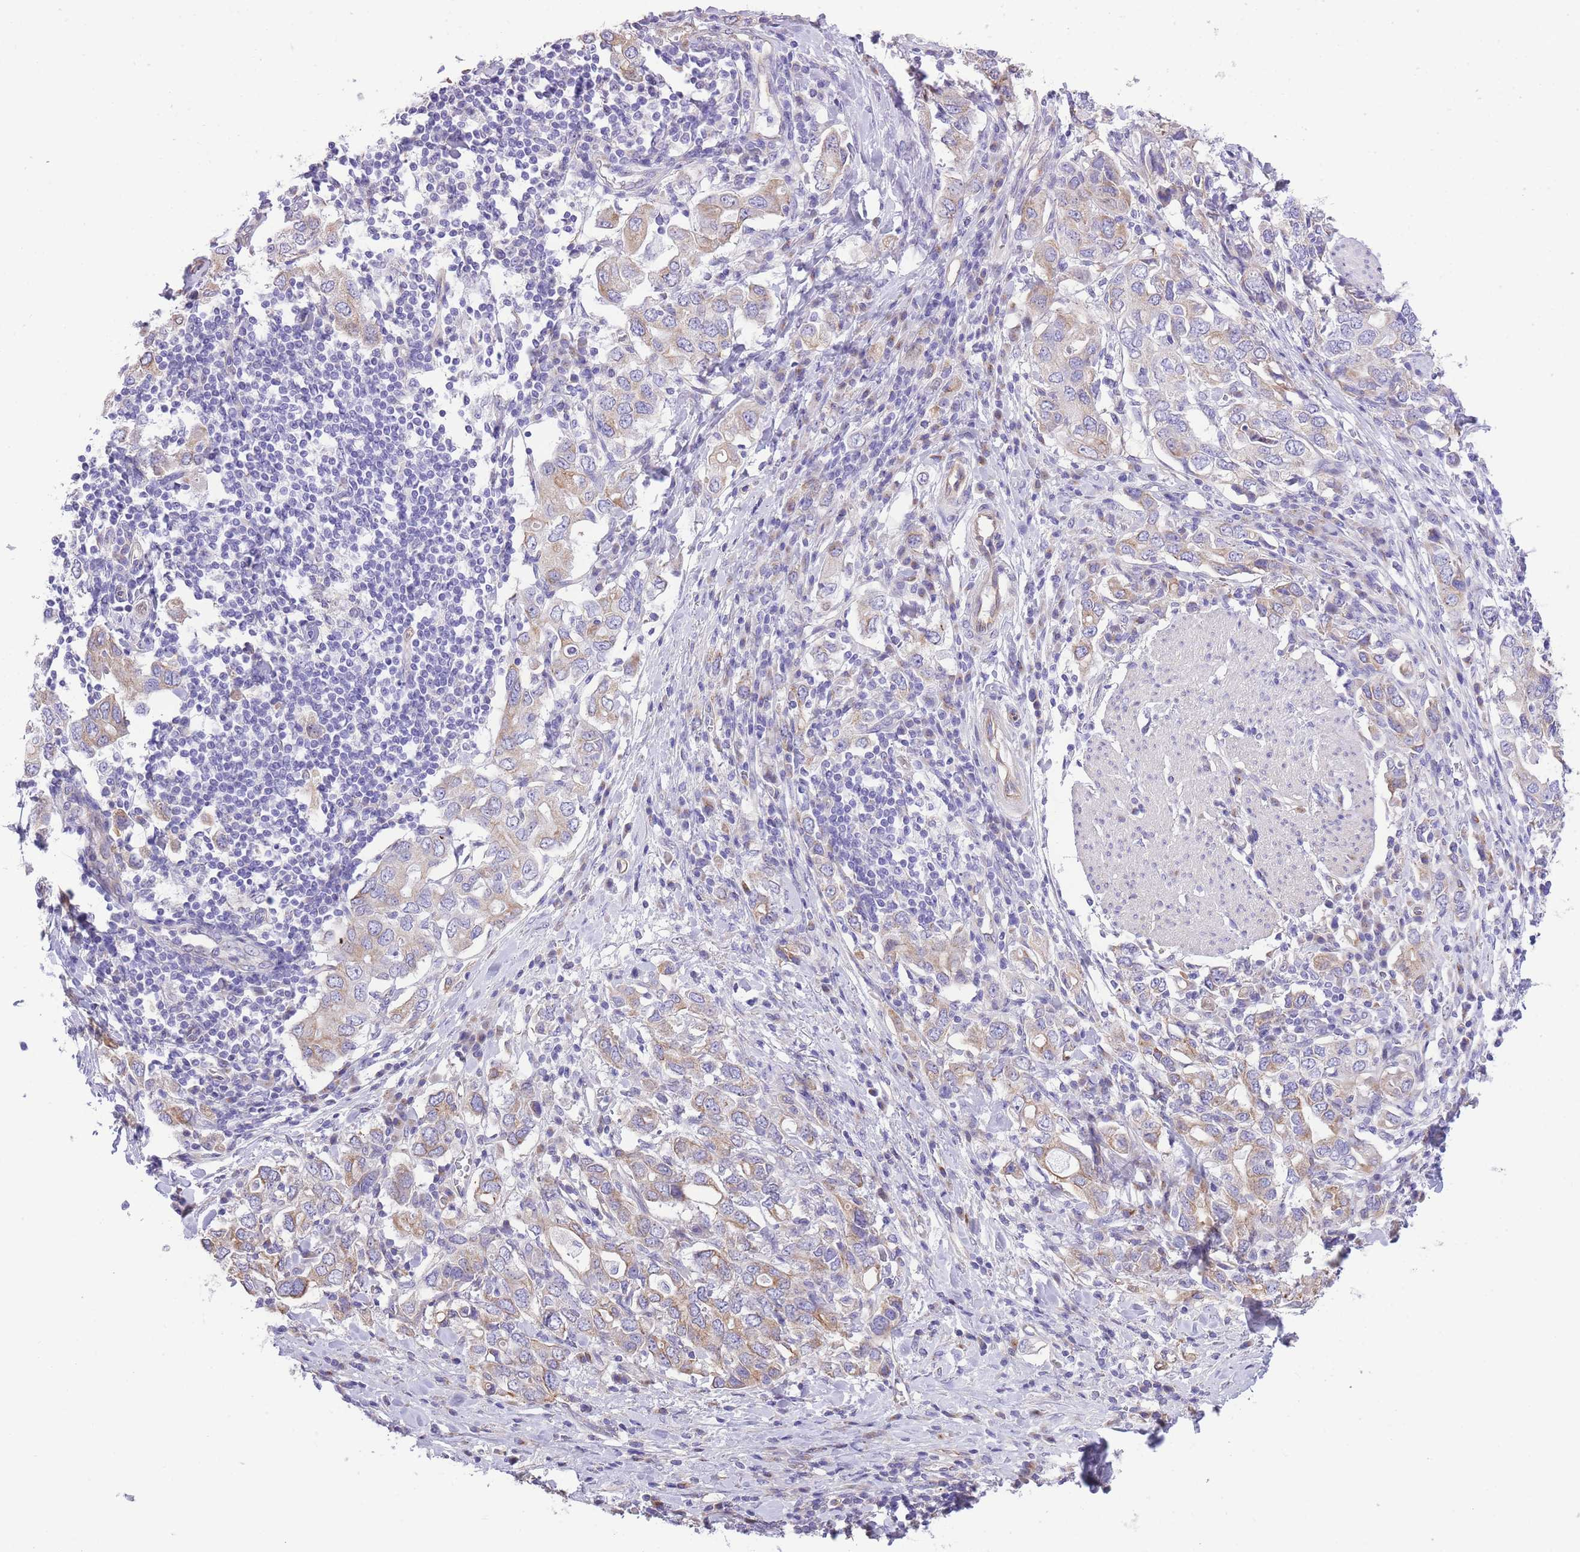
{"staining": {"intensity": "weak", "quantity": ">75%", "location": "cytoplasmic/membranous"}, "tissue": "stomach cancer", "cell_type": "Tumor cells", "image_type": "cancer", "snomed": [{"axis": "morphology", "description": "Adenocarcinoma, NOS"}, {"axis": "topography", "description": "Stomach, upper"}, {"axis": "topography", "description": "Stomach"}], "caption": "Approximately >75% of tumor cells in human stomach cancer (adenocarcinoma) exhibit weak cytoplasmic/membranous protein expression as visualized by brown immunohistochemical staining.", "gene": "RHOU", "patient": {"sex": "male", "age": 62}}